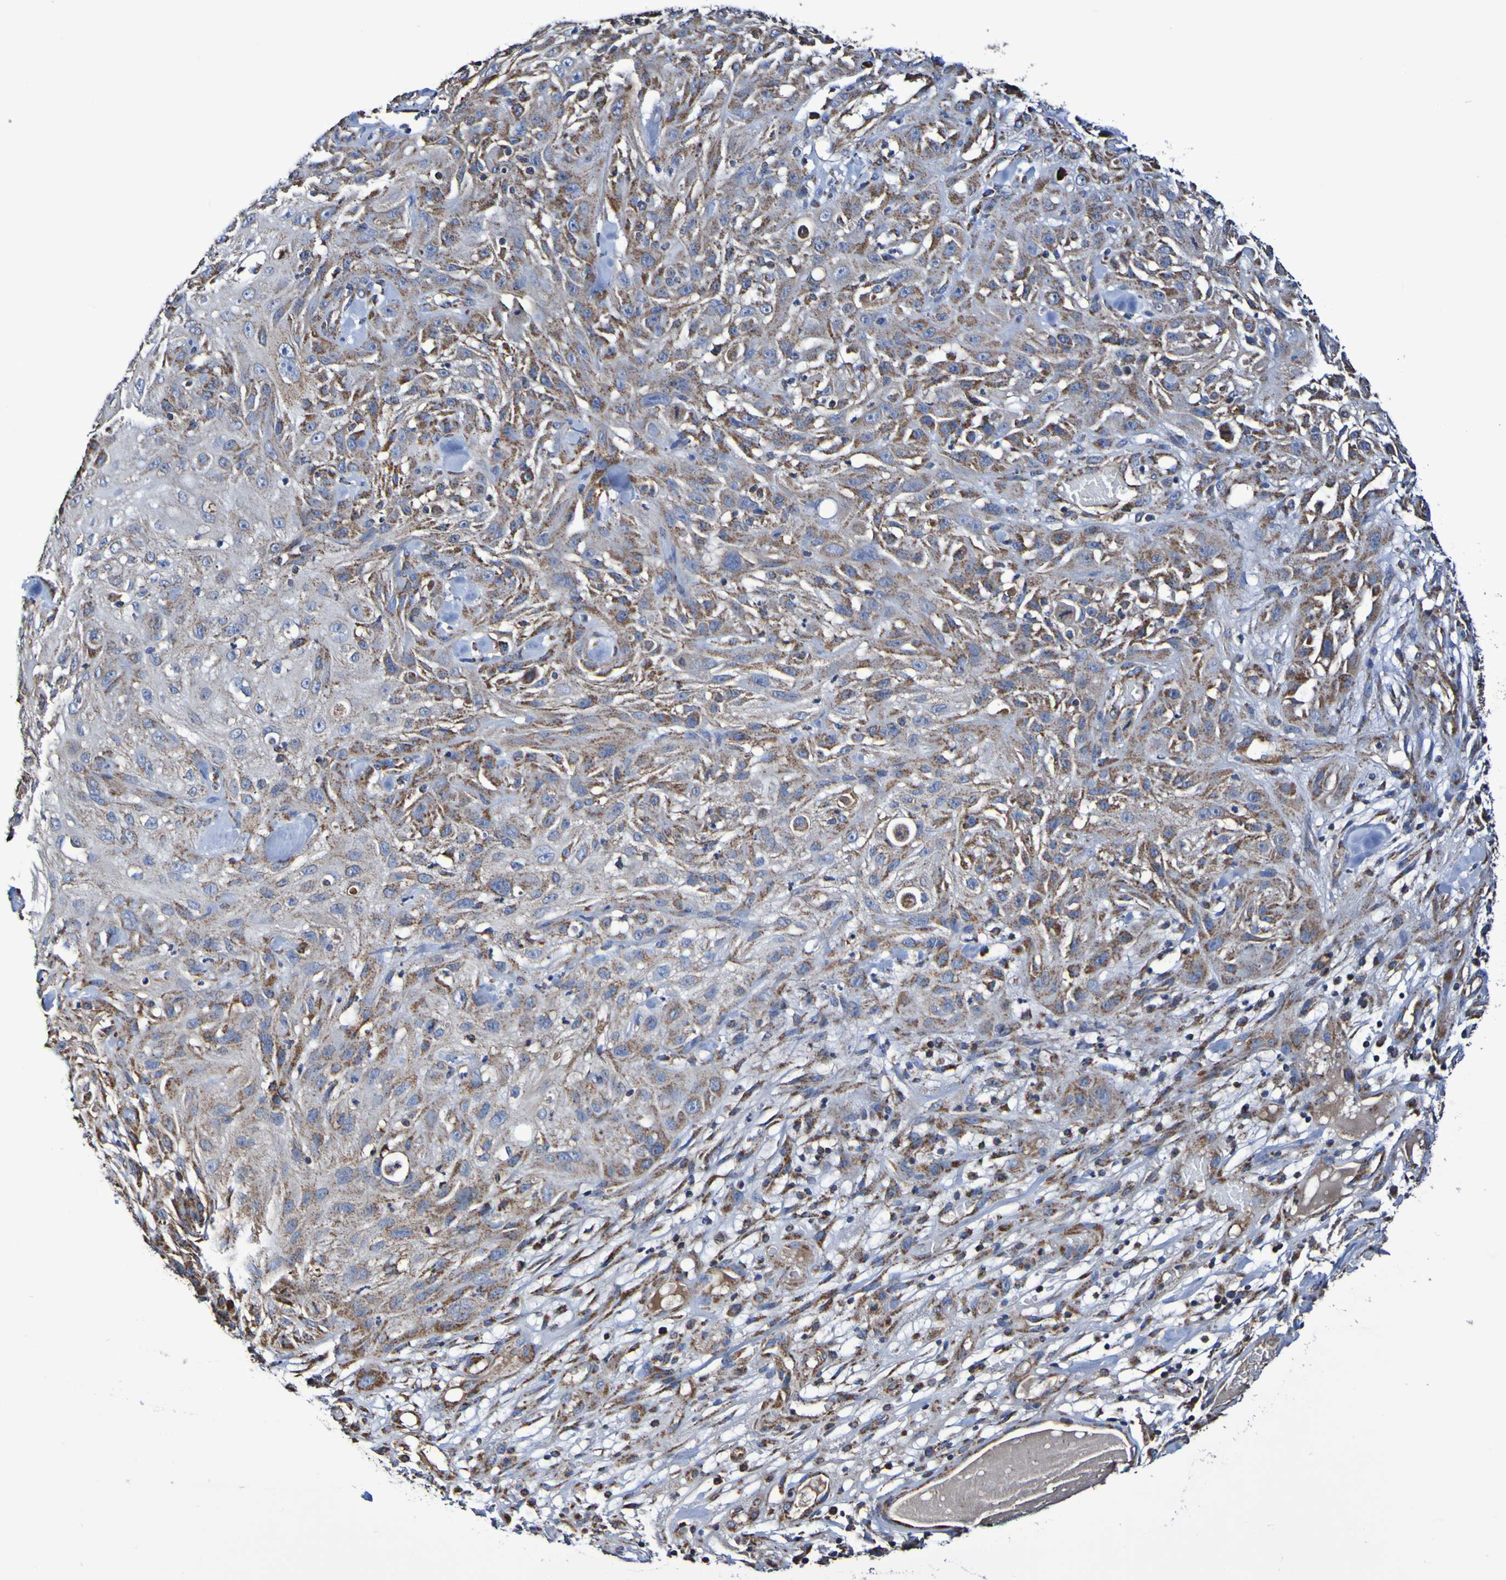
{"staining": {"intensity": "weak", "quantity": "25%-75%", "location": "cytoplasmic/membranous"}, "tissue": "skin cancer", "cell_type": "Tumor cells", "image_type": "cancer", "snomed": [{"axis": "morphology", "description": "Squamous cell carcinoma, NOS"}, {"axis": "topography", "description": "Skin"}], "caption": "Immunohistochemistry image of skin cancer stained for a protein (brown), which exhibits low levels of weak cytoplasmic/membranous positivity in approximately 25%-75% of tumor cells.", "gene": "IL18R1", "patient": {"sex": "male", "age": 75}}